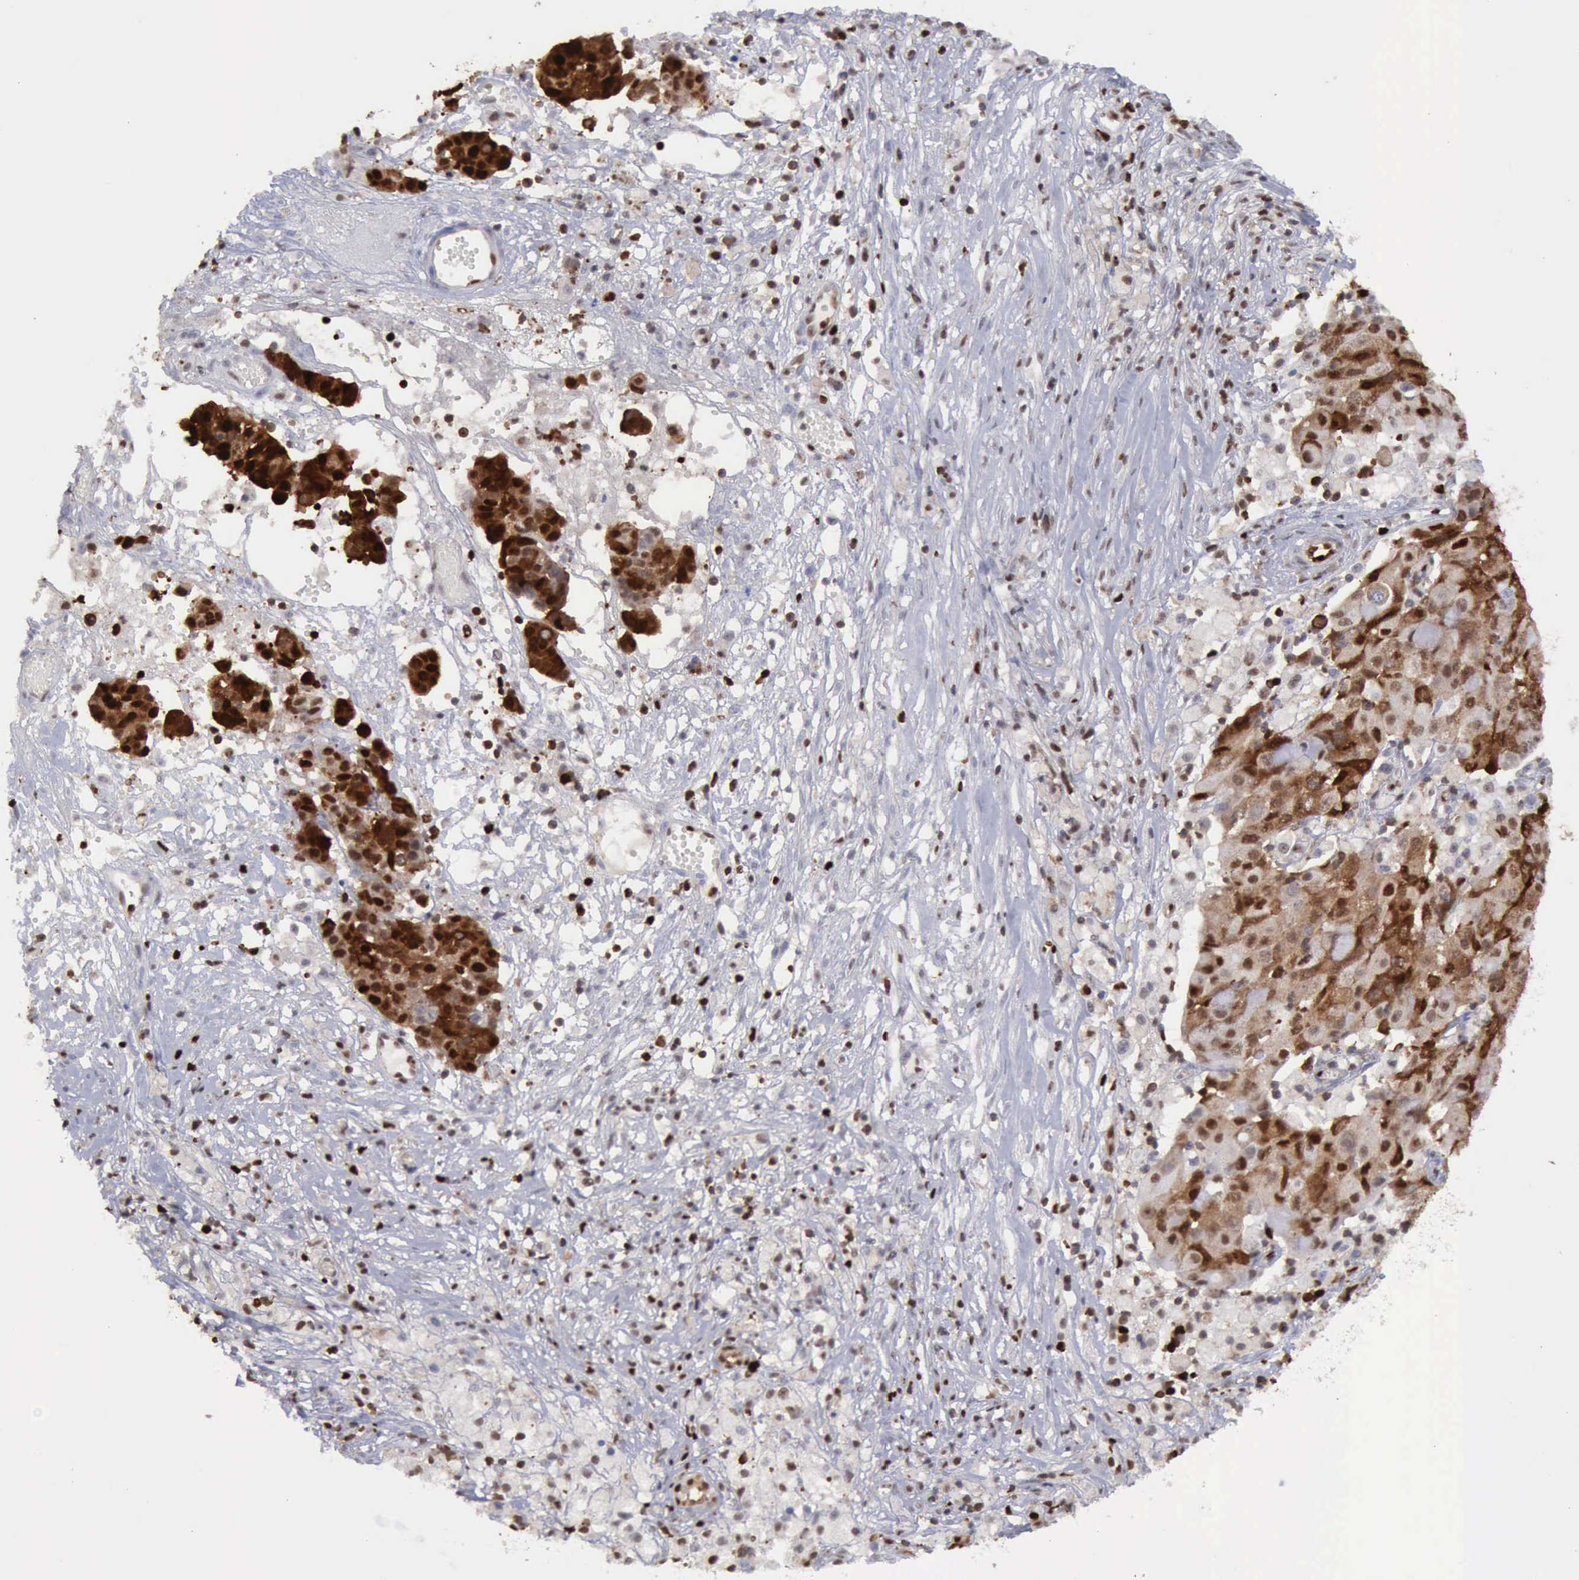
{"staining": {"intensity": "strong", "quantity": ">75%", "location": "cytoplasmic/membranous,nuclear"}, "tissue": "ovarian cancer", "cell_type": "Tumor cells", "image_type": "cancer", "snomed": [{"axis": "morphology", "description": "Carcinoma, endometroid"}, {"axis": "topography", "description": "Ovary"}], "caption": "Human ovarian endometroid carcinoma stained with a protein marker shows strong staining in tumor cells.", "gene": "PDCD4", "patient": {"sex": "female", "age": 42}}